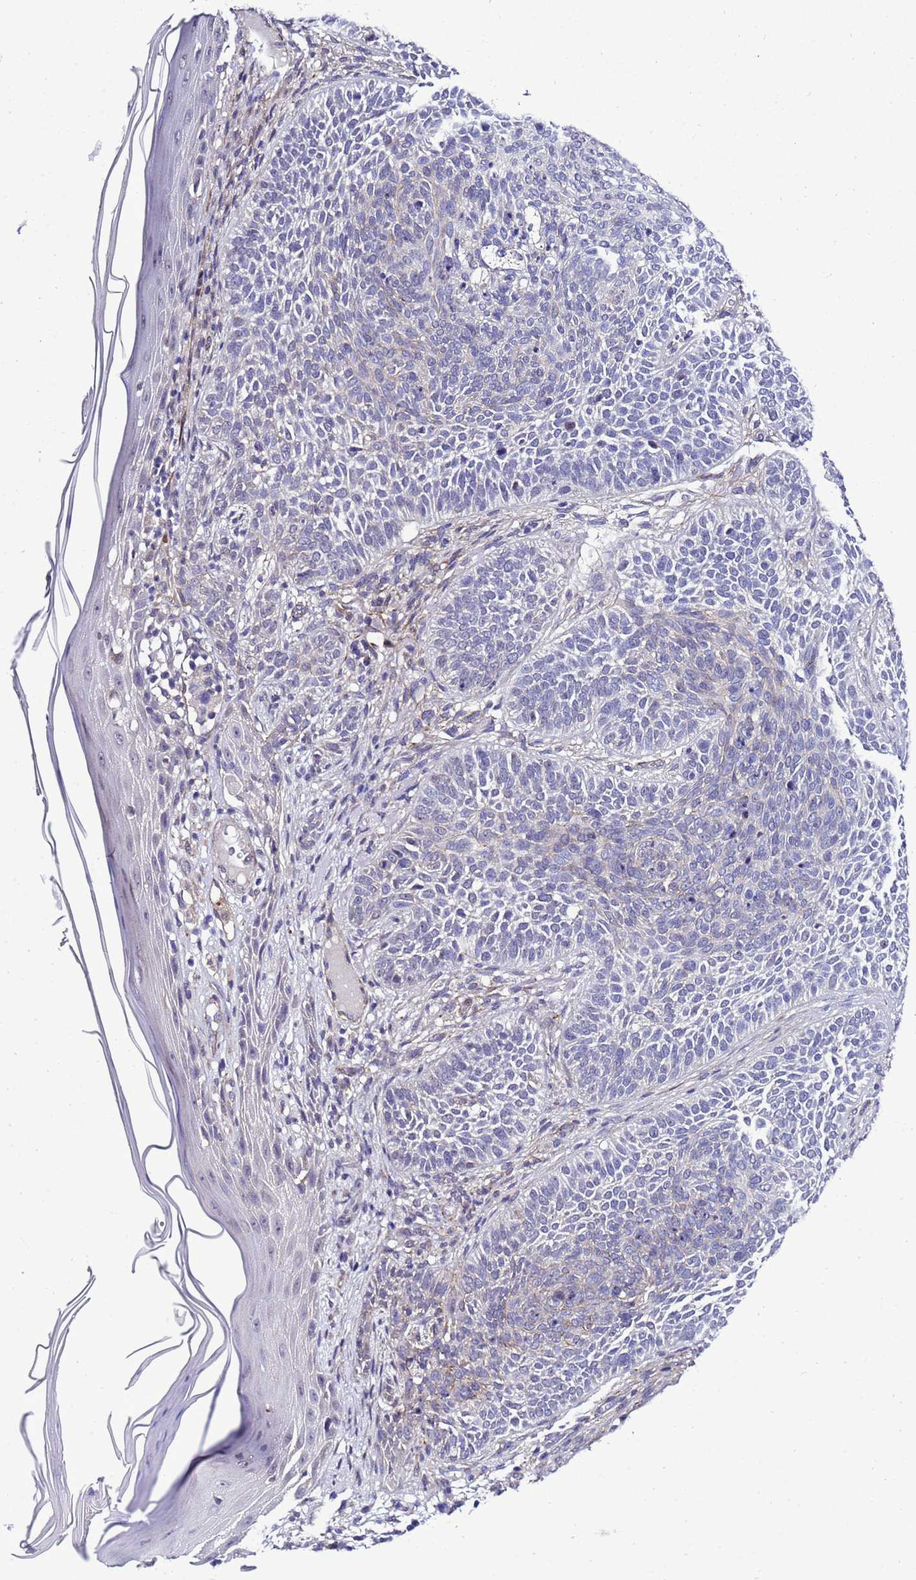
{"staining": {"intensity": "negative", "quantity": "none", "location": "none"}, "tissue": "skin cancer", "cell_type": "Tumor cells", "image_type": "cancer", "snomed": [{"axis": "morphology", "description": "Basal cell carcinoma"}, {"axis": "topography", "description": "Skin"}], "caption": "Tumor cells show no significant expression in skin basal cell carcinoma.", "gene": "GZF1", "patient": {"sex": "male", "age": 85}}